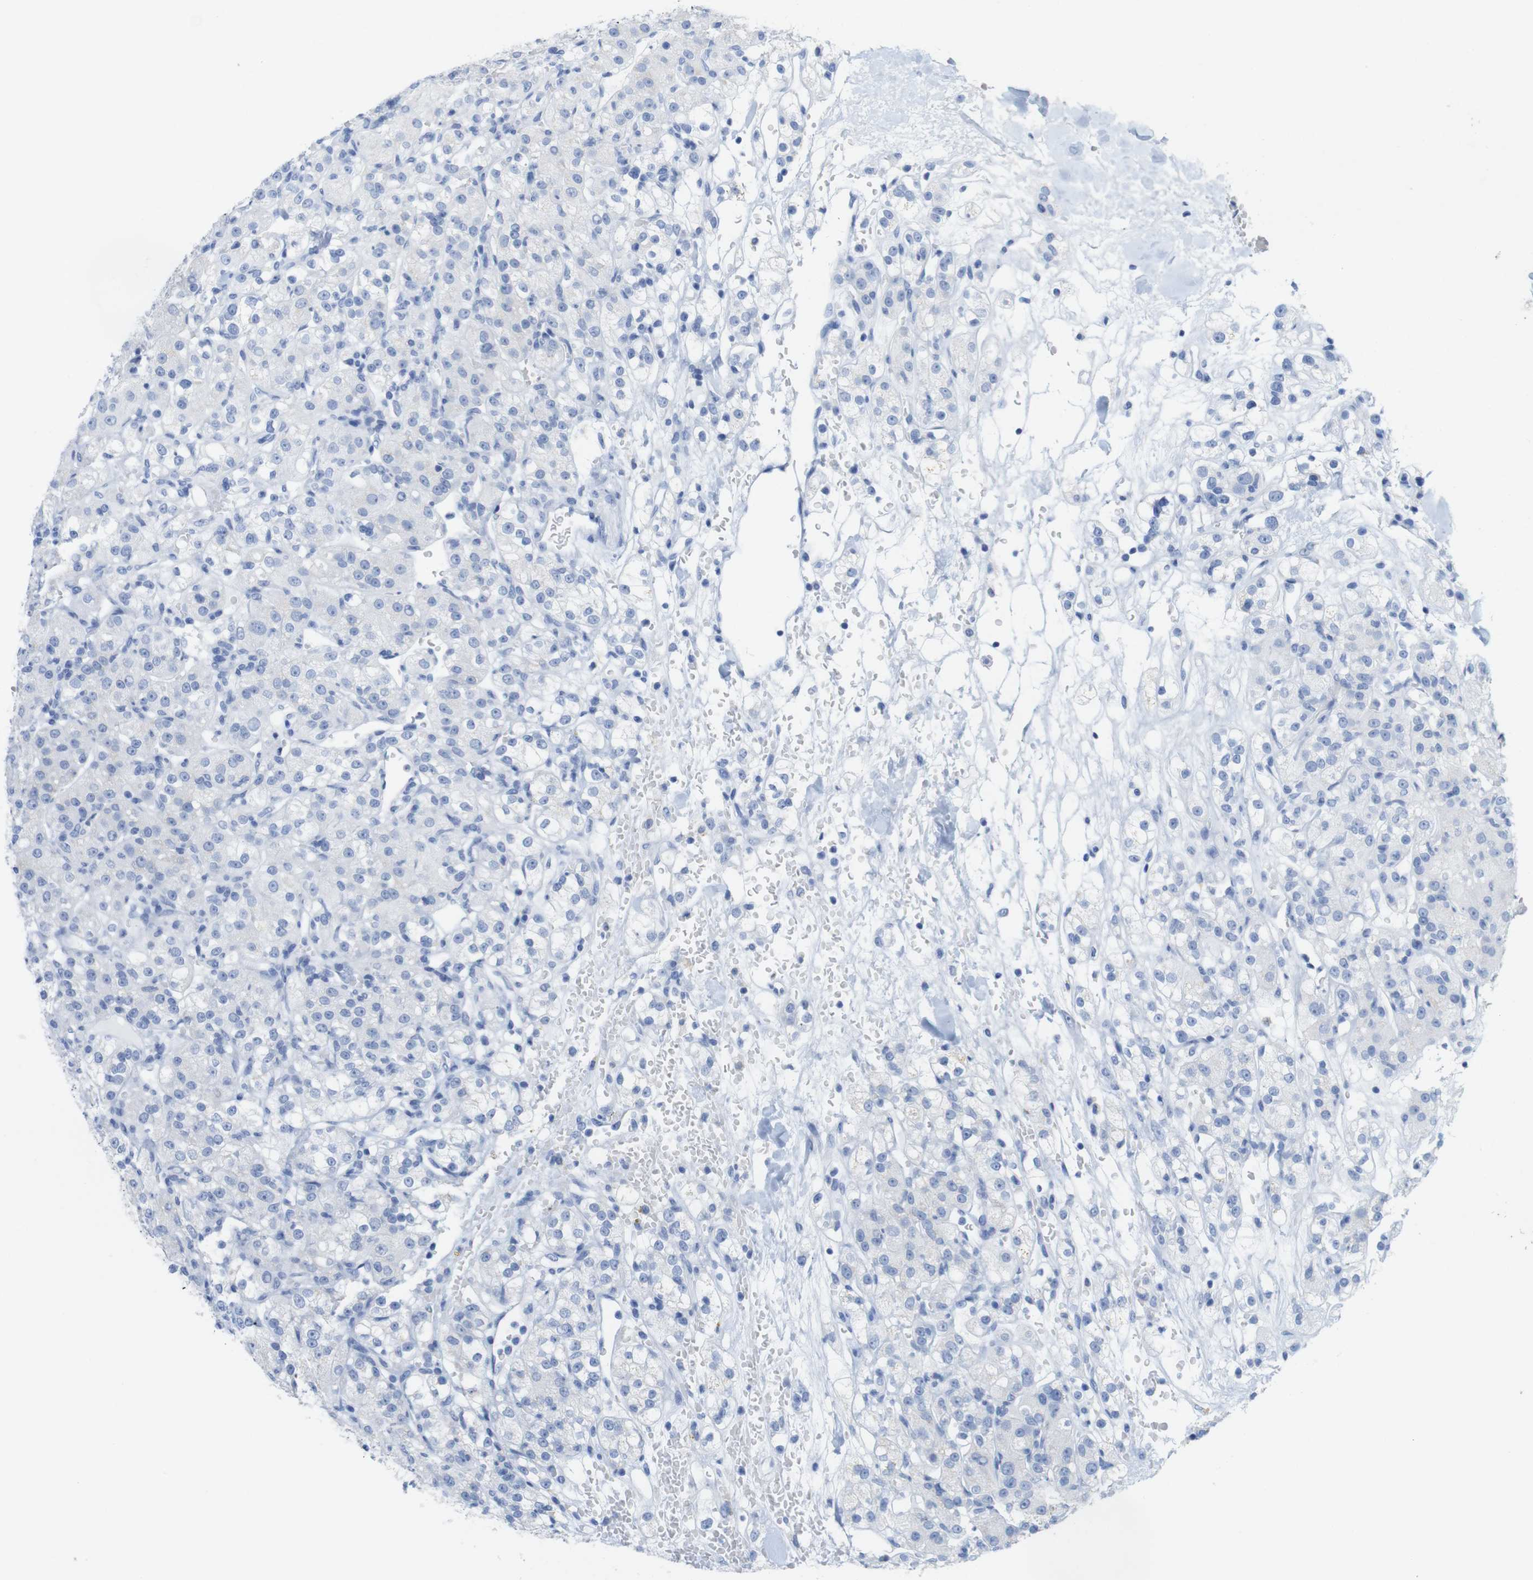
{"staining": {"intensity": "negative", "quantity": "none", "location": "none"}, "tissue": "renal cancer", "cell_type": "Tumor cells", "image_type": "cancer", "snomed": [{"axis": "morphology", "description": "Normal tissue, NOS"}, {"axis": "morphology", "description": "Adenocarcinoma, NOS"}, {"axis": "topography", "description": "Kidney"}], "caption": "Immunohistochemical staining of renal adenocarcinoma demonstrates no significant positivity in tumor cells. The staining is performed using DAB (3,3'-diaminobenzidine) brown chromogen with nuclei counter-stained in using hematoxylin.", "gene": "LAG3", "patient": {"sex": "male", "age": 61}}